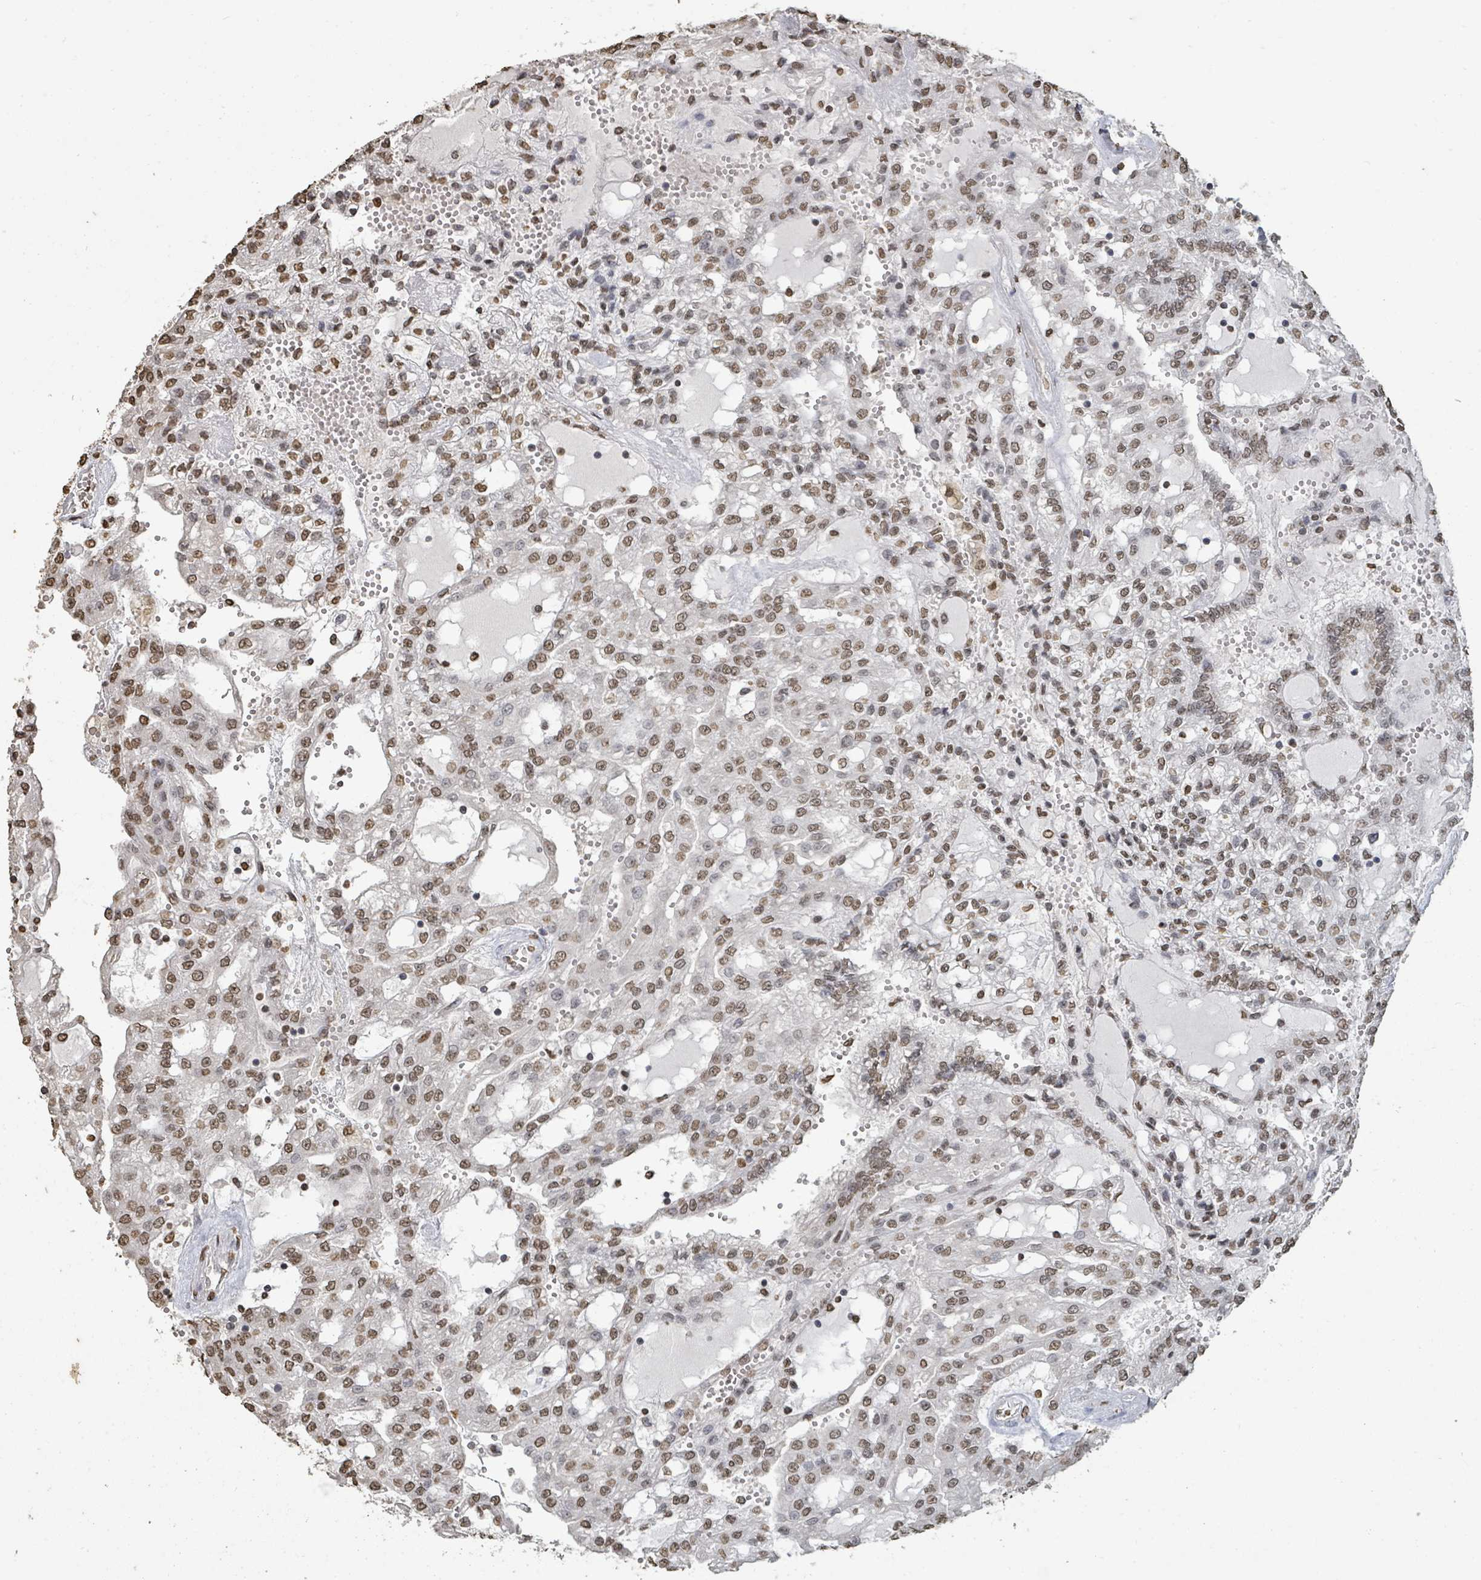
{"staining": {"intensity": "moderate", "quantity": ">75%", "location": "nuclear"}, "tissue": "renal cancer", "cell_type": "Tumor cells", "image_type": "cancer", "snomed": [{"axis": "morphology", "description": "Adenocarcinoma, NOS"}, {"axis": "topography", "description": "Kidney"}], "caption": "DAB immunohistochemical staining of renal cancer displays moderate nuclear protein staining in about >75% of tumor cells.", "gene": "MRPS12", "patient": {"sex": "male", "age": 63}}